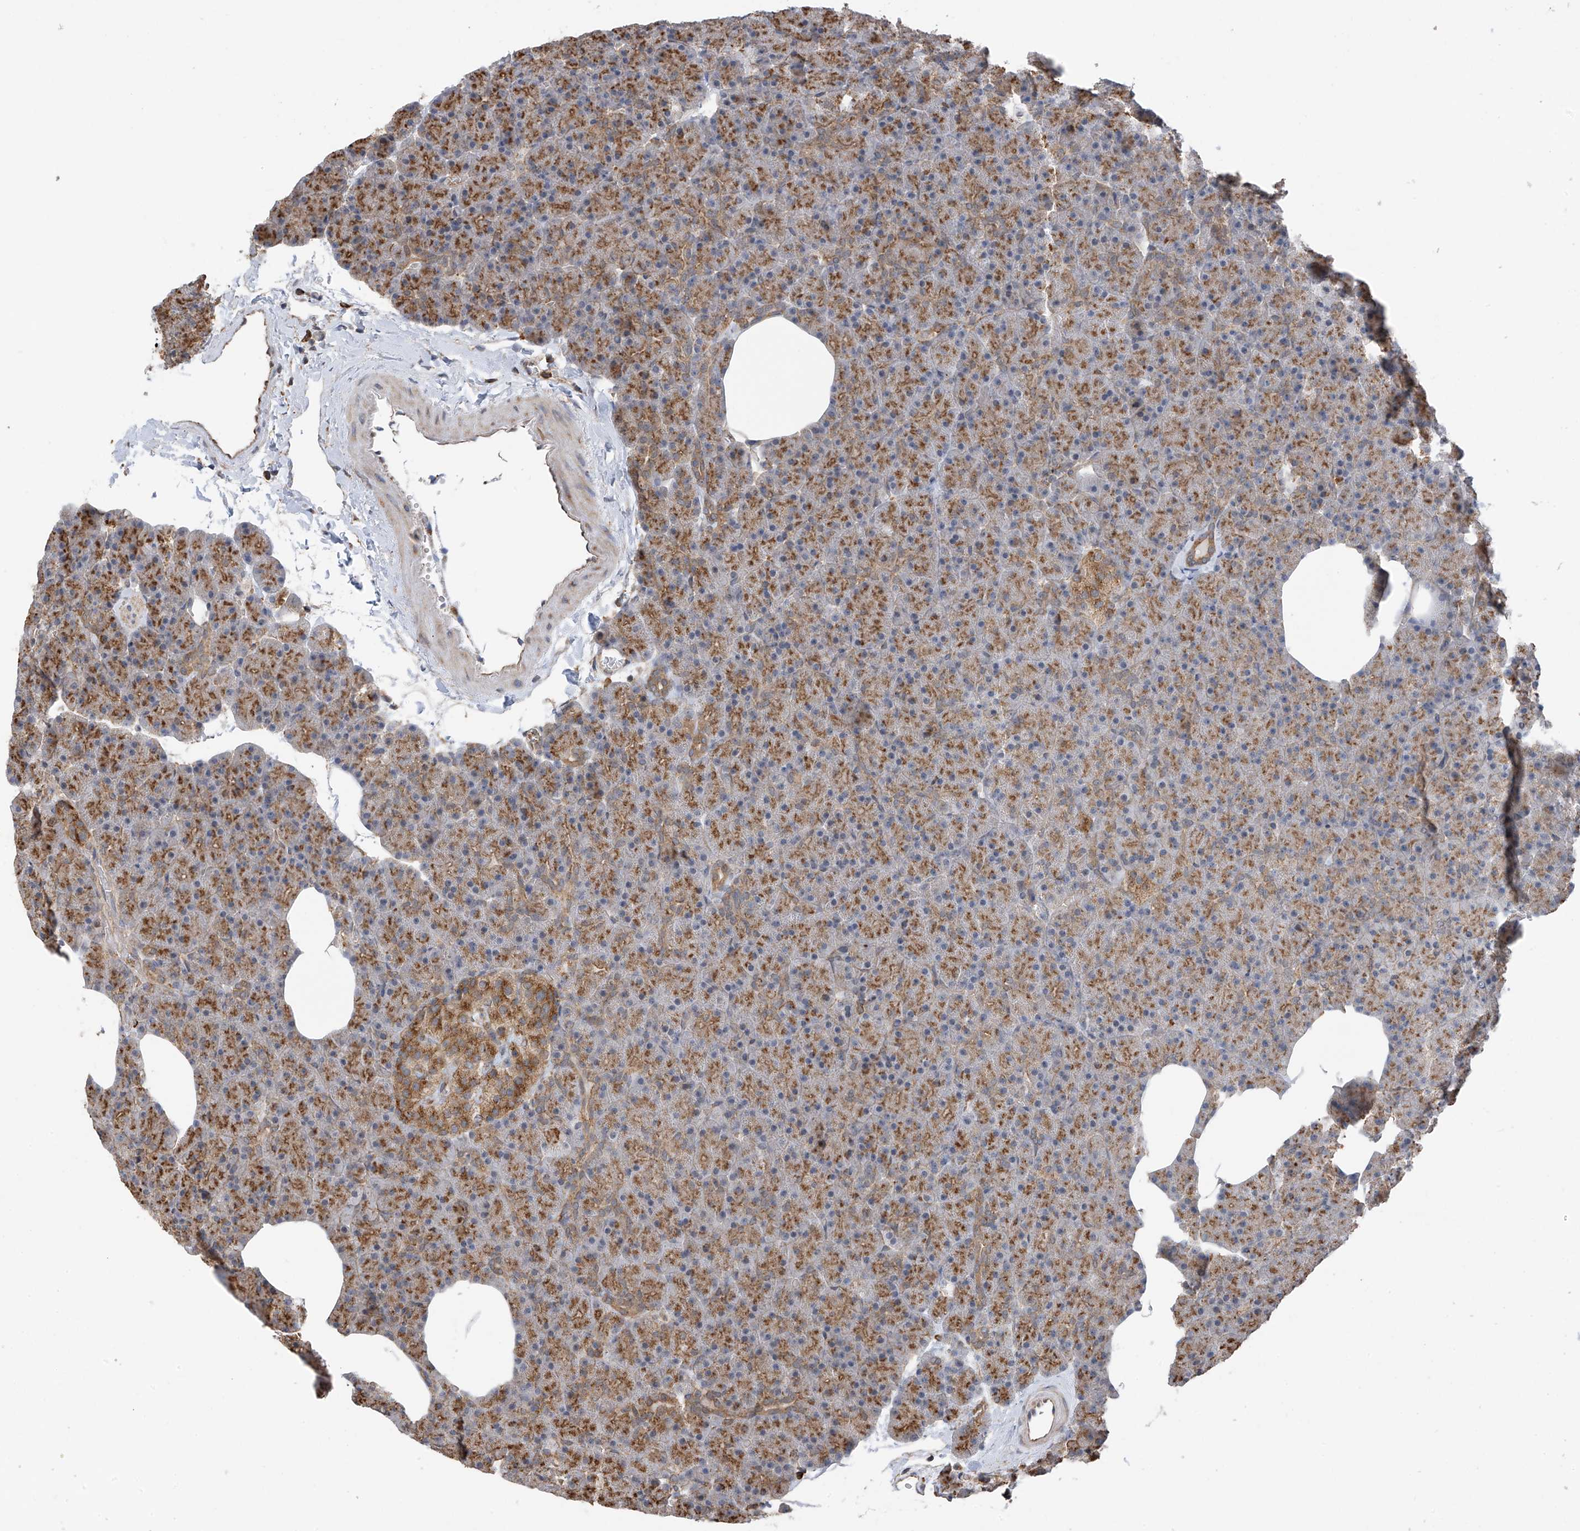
{"staining": {"intensity": "moderate", "quantity": ">75%", "location": "cytoplasmic/membranous"}, "tissue": "pancreas", "cell_type": "Exocrine glandular cells", "image_type": "normal", "snomed": [{"axis": "morphology", "description": "Normal tissue, NOS"}, {"axis": "morphology", "description": "Carcinoid, malignant, NOS"}, {"axis": "topography", "description": "Pancreas"}], "caption": "High-power microscopy captured an immunohistochemistry micrograph of normal pancreas, revealing moderate cytoplasmic/membranous positivity in approximately >75% of exocrine glandular cells.", "gene": "ZNF189", "patient": {"sex": "female", "age": 35}}